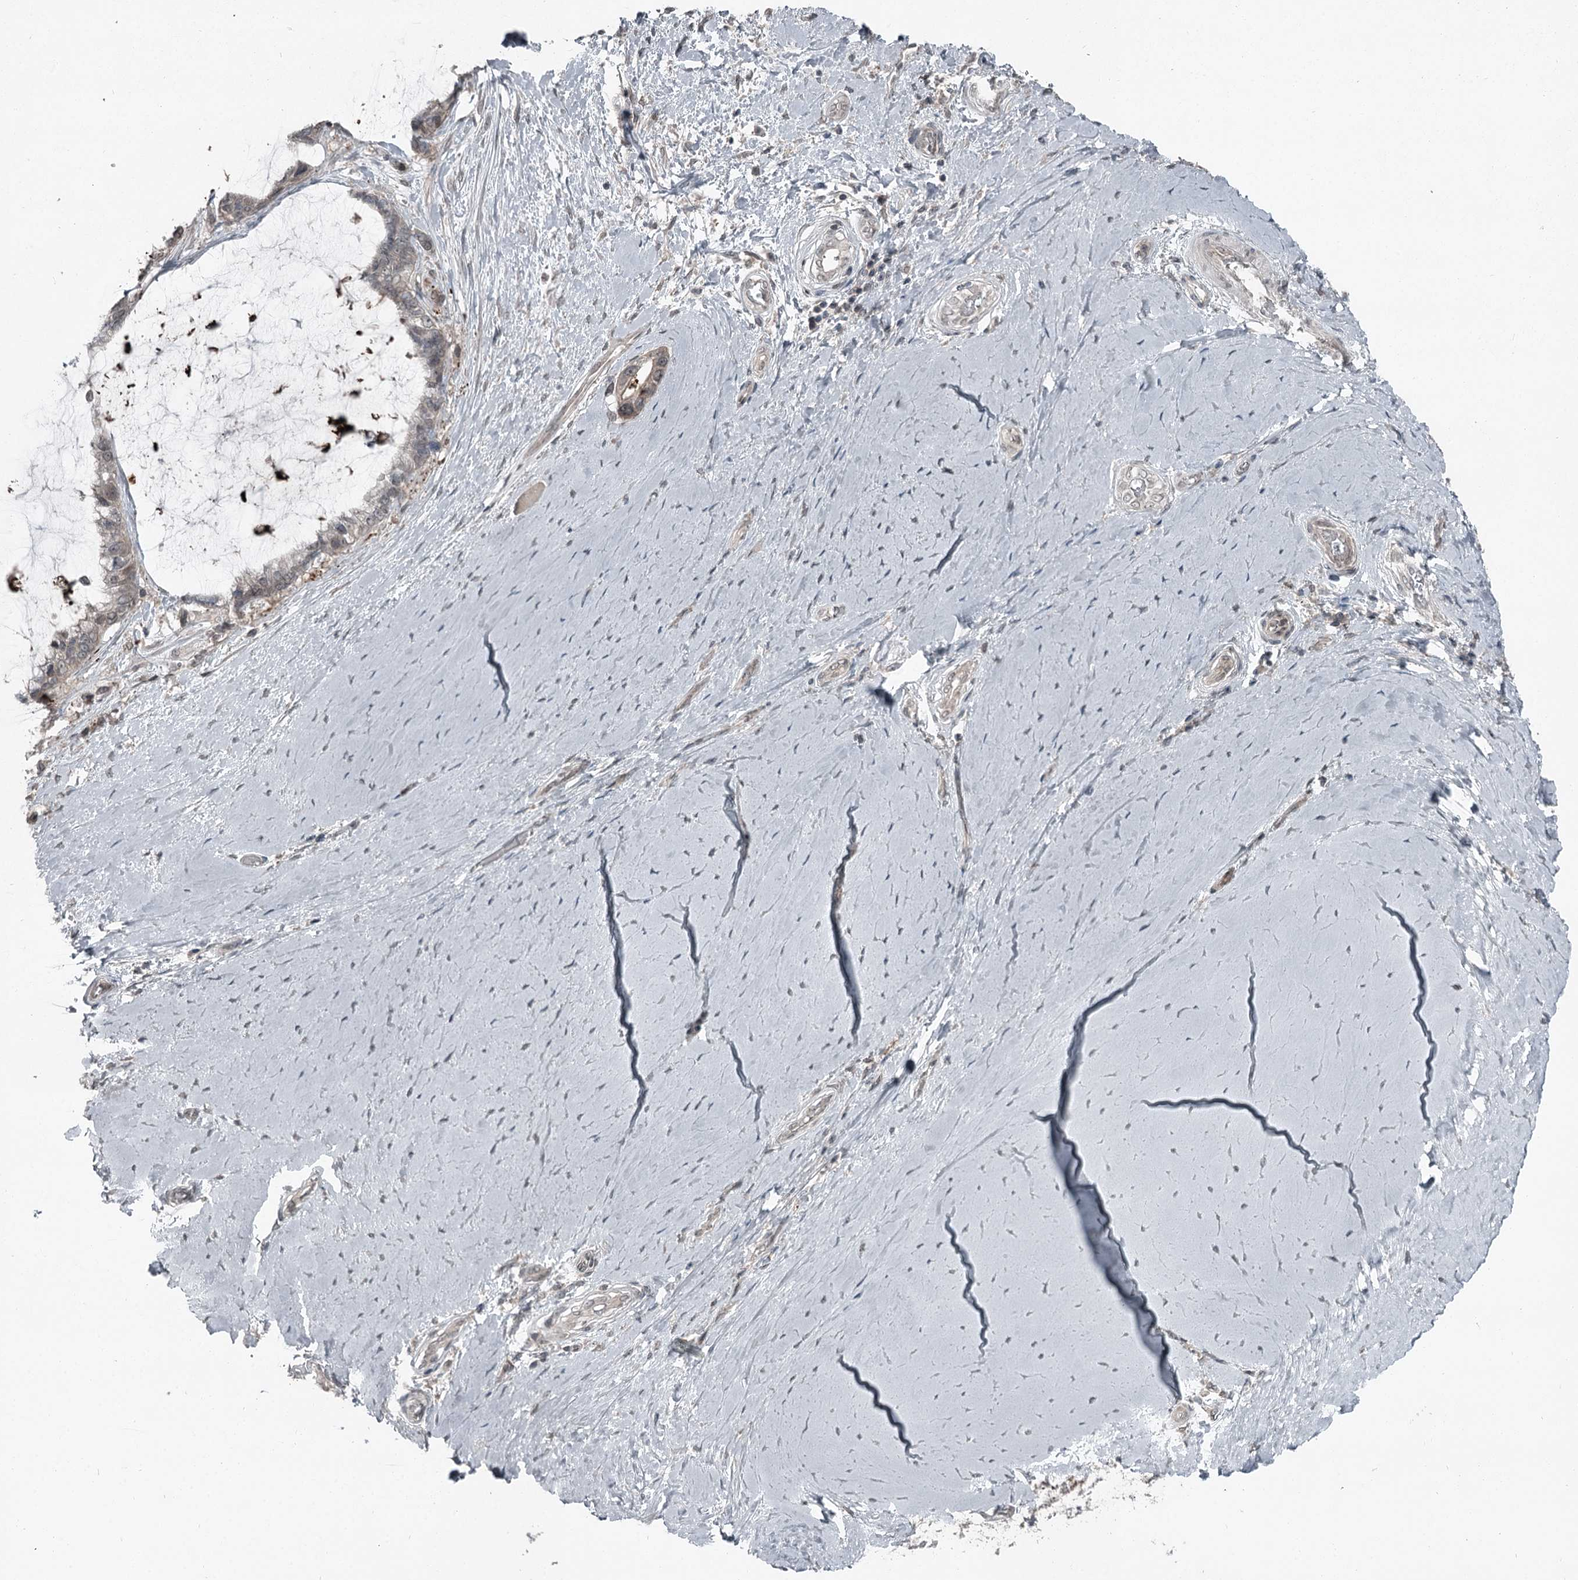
{"staining": {"intensity": "weak", "quantity": "<25%", "location": "cytoplasmic/membranous"}, "tissue": "ovarian cancer", "cell_type": "Tumor cells", "image_type": "cancer", "snomed": [{"axis": "morphology", "description": "Cystadenocarcinoma, mucinous, NOS"}, {"axis": "topography", "description": "Ovary"}], "caption": "Ovarian cancer (mucinous cystadenocarcinoma) was stained to show a protein in brown. There is no significant expression in tumor cells.", "gene": "SLC39A8", "patient": {"sex": "female", "age": 39}}